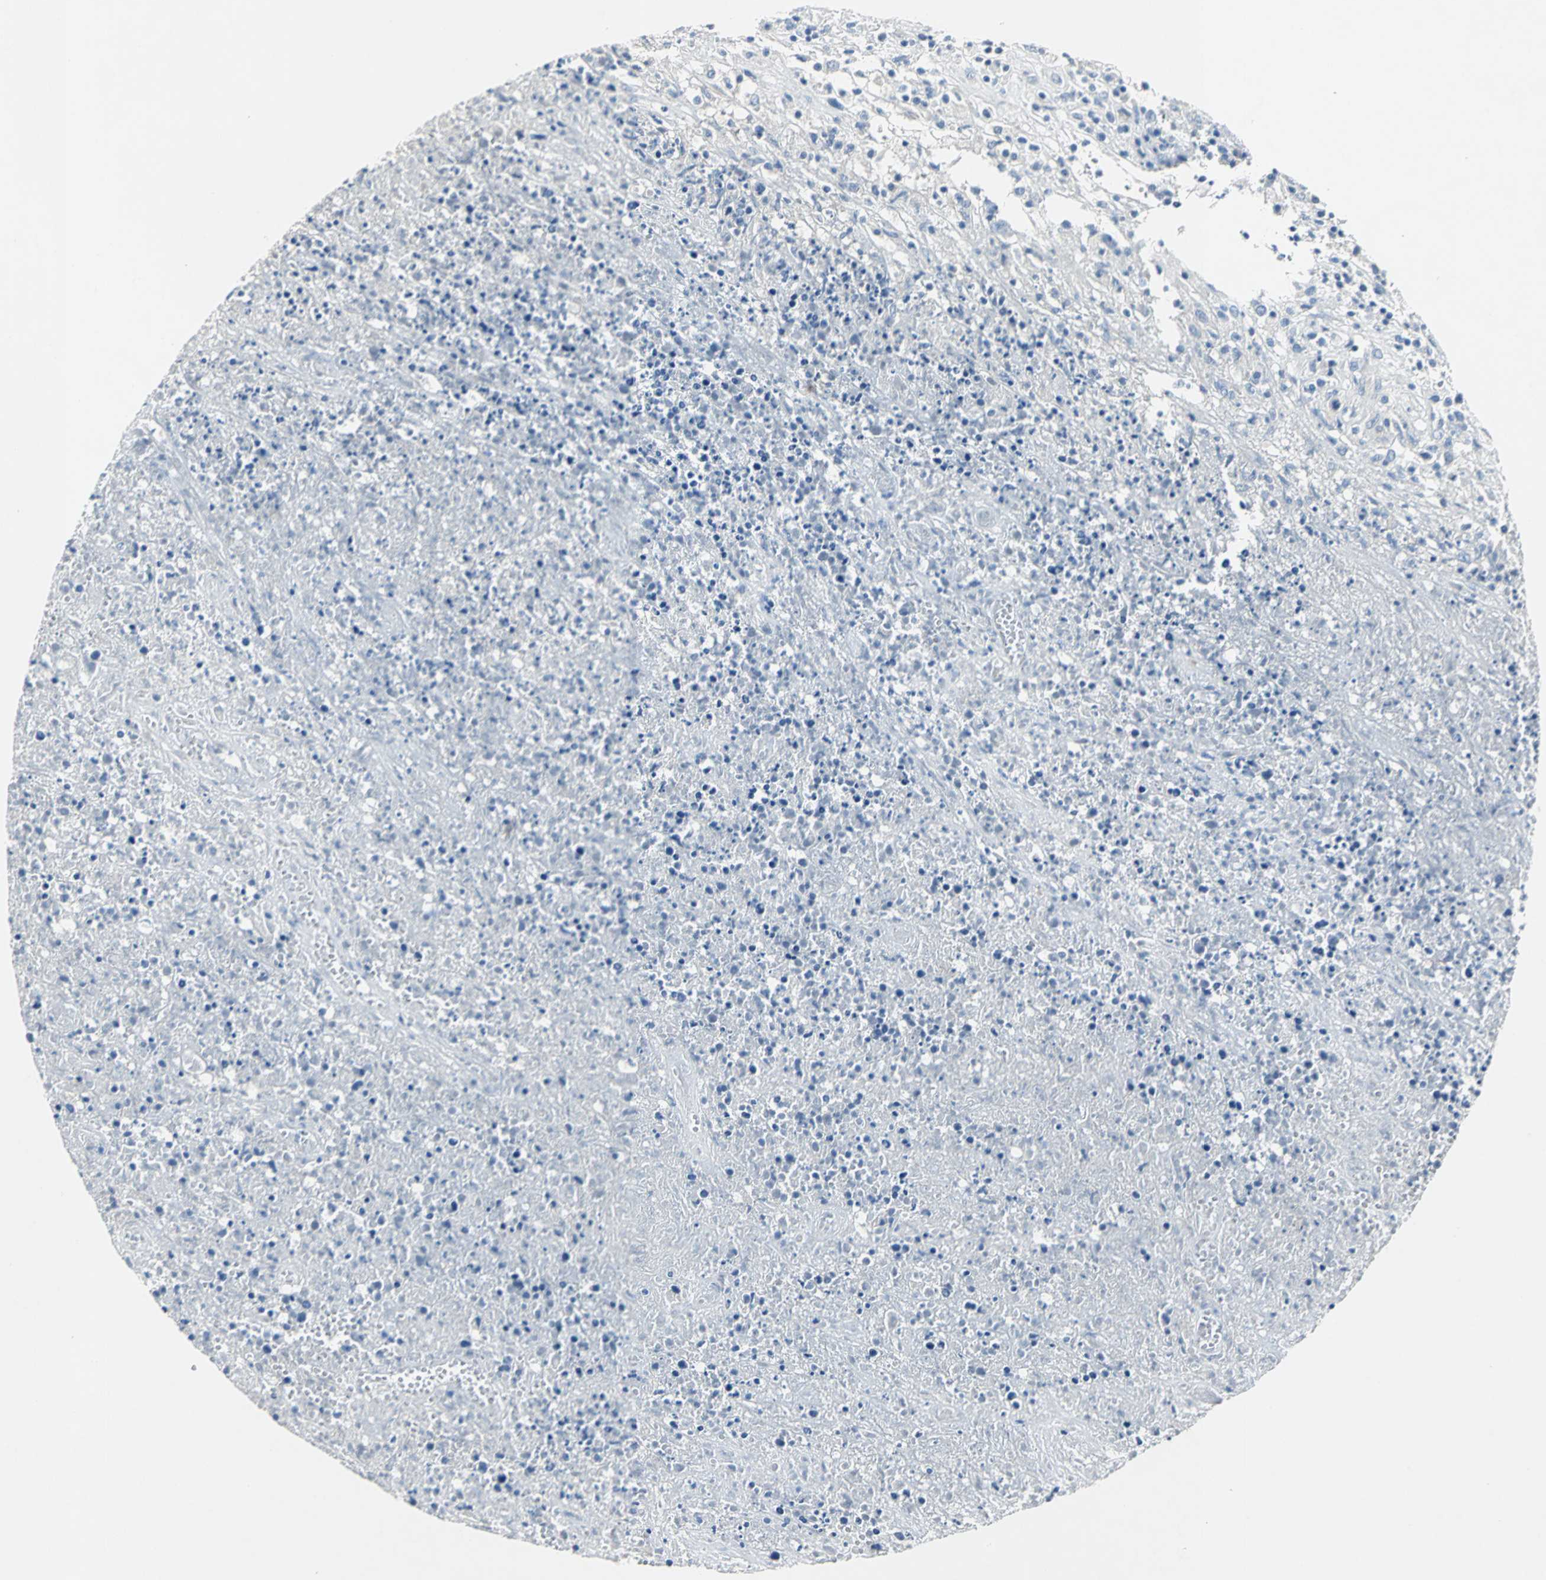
{"staining": {"intensity": "negative", "quantity": "none", "location": "none"}, "tissue": "lymphoma", "cell_type": "Tumor cells", "image_type": "cancer", "snomed": [{"axis": "morphology", "description": "Malignant lymphoma, non-Hodgkin's type, High grade"}, {"axis": "topography", "description": "Lymph node"}], "caption": "Immunohistochemistry histopathology image of human lymphoma stained for a protein (brown), which displays no positivity in tumor cells.", "gene": "EFNB3", "patient": {"sex": "female", "age": 84}}